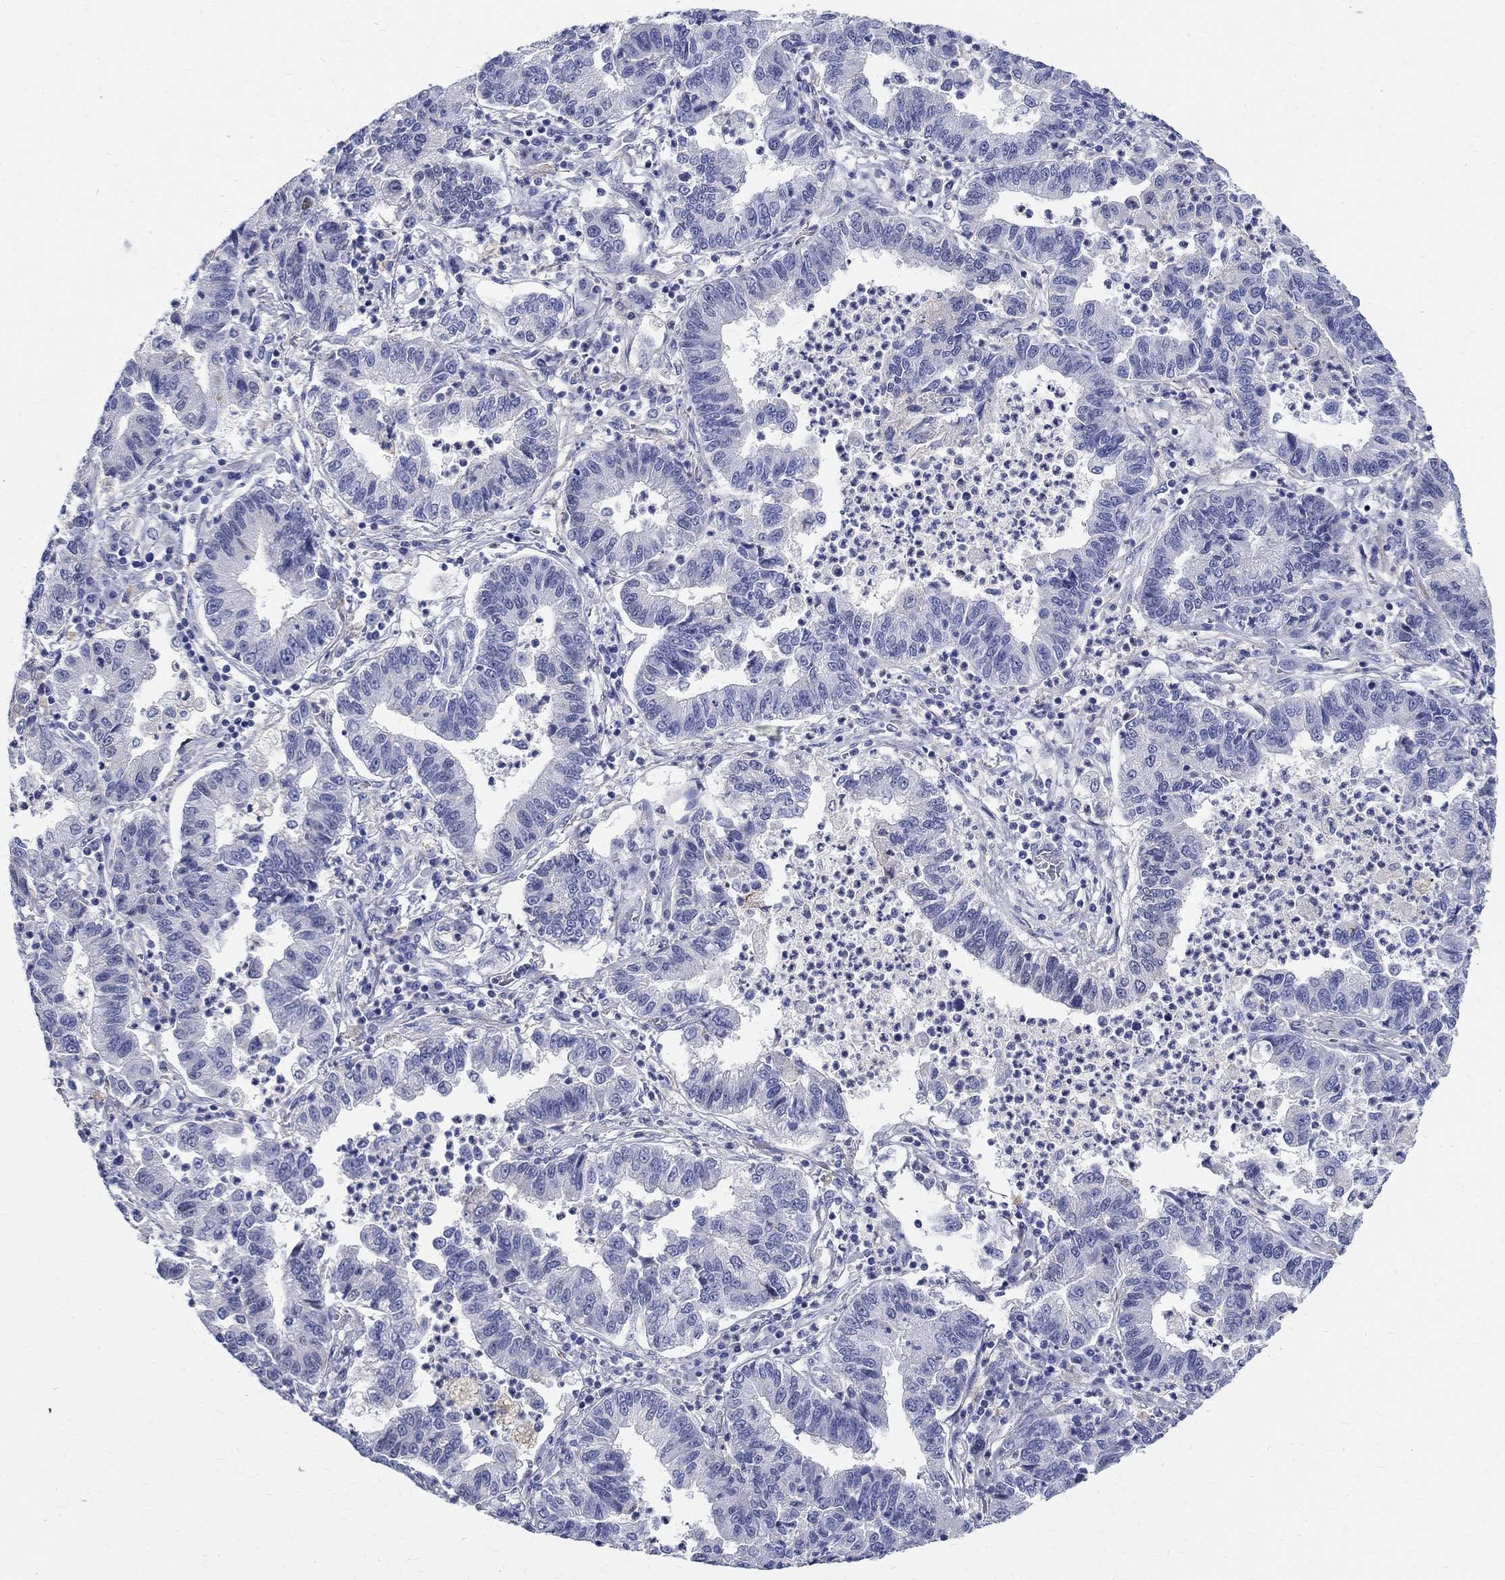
{"staining": {"intensity": "weak", "quantity": "<25%", "location": "nuclear"}, "tissue": "lung cancer", "cell_type": "Tumor cells", "image_type": "cancer", "snomed": [{"axis": "morphology", "description": "Adenocarcinoma, NOS"}, {"axis": "topography", "description": "Lung"}], "caption": "Tumor cells show no significant protein staining in lung cancer.", "gene": "SOX2", "patient": {"sex": "female", "age": 57}}